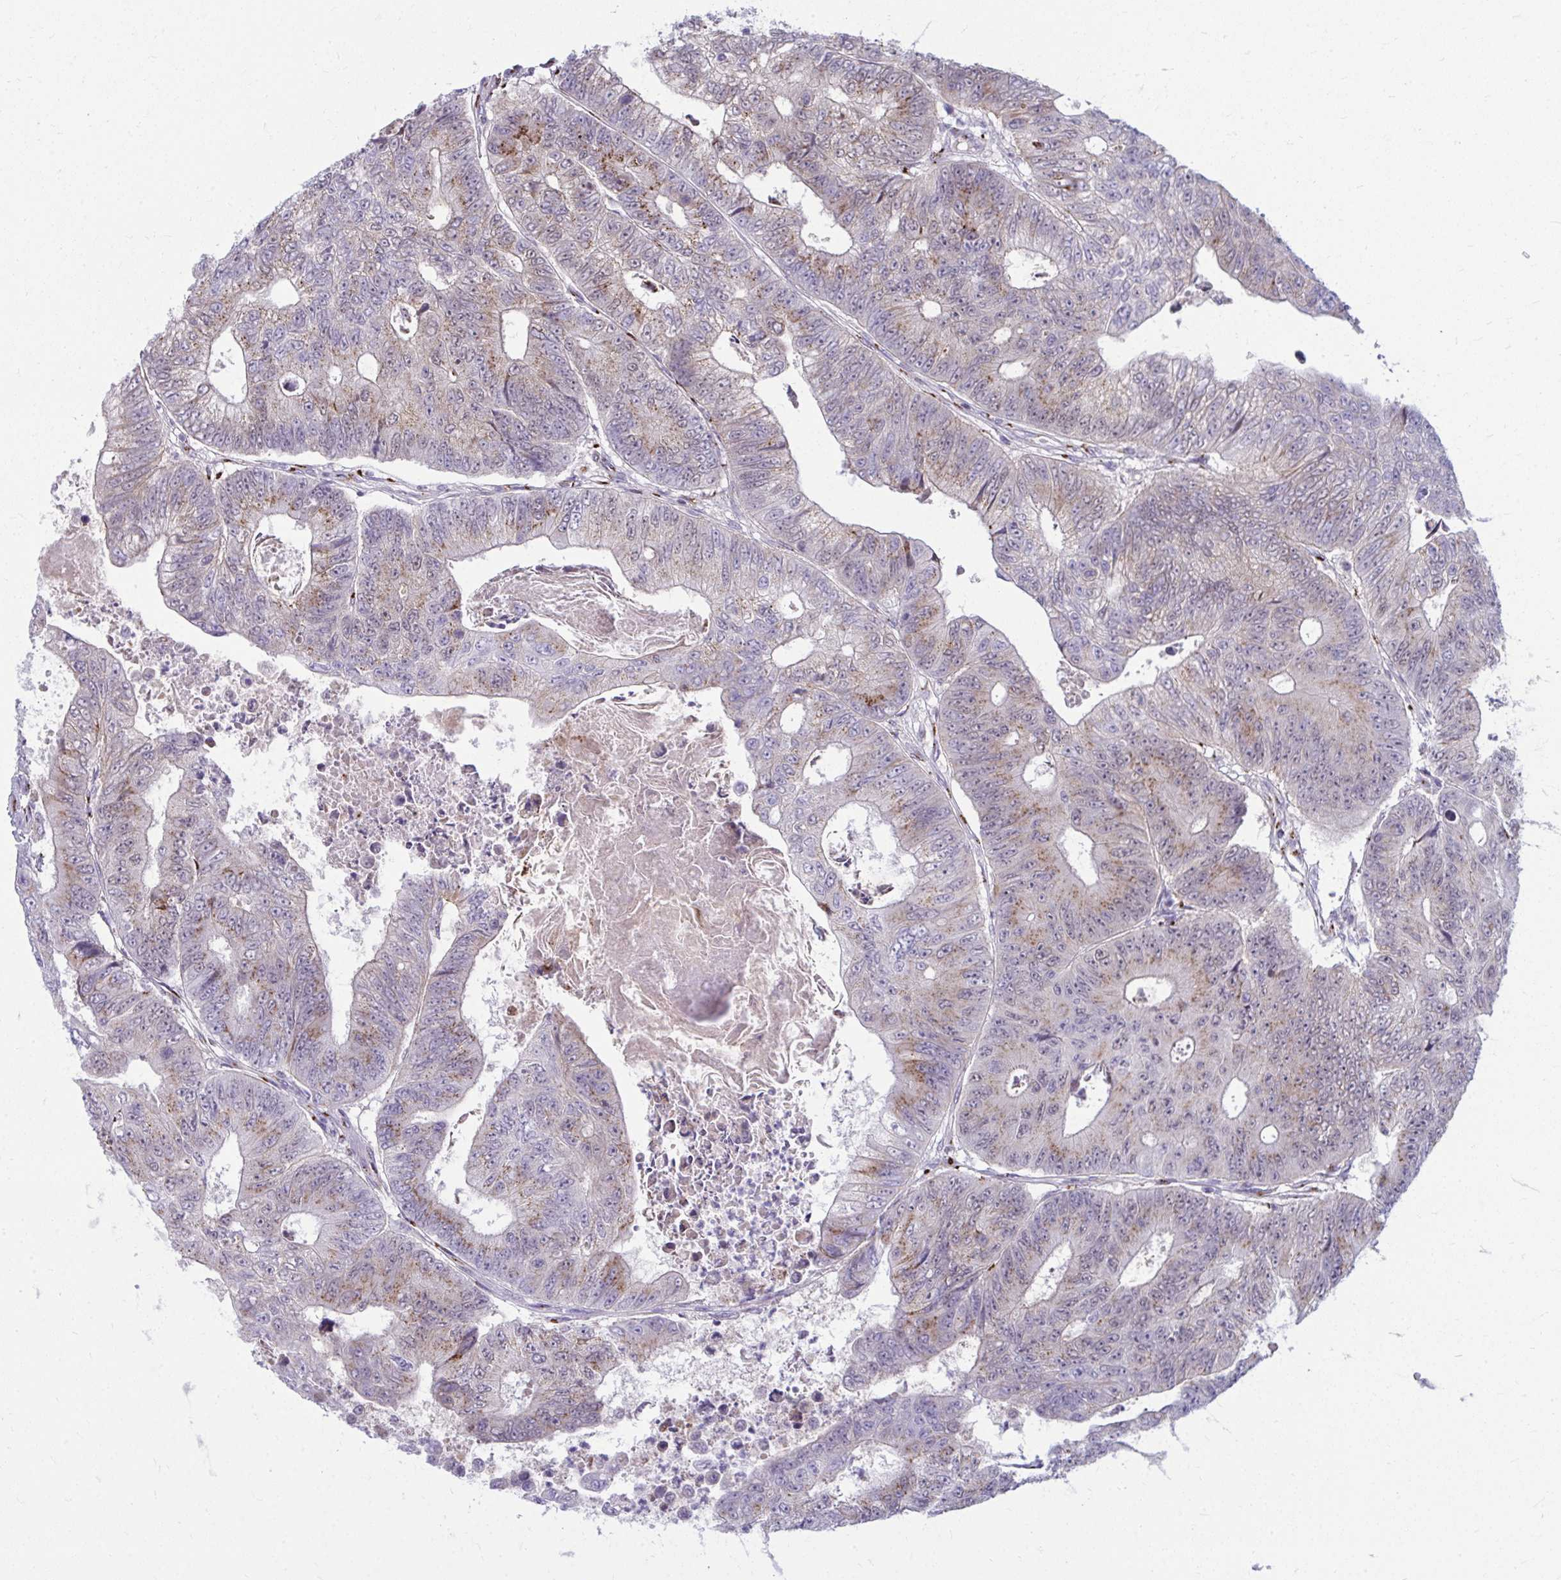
{"staining": {"intensity": "moderate", "quantity": "25%-75%", "location": "cytoplasmic/membranous"}, "tissue": "colorectal cancer", "cell_type": "Tumor cells", "image_type": "cancer", "snomed": [{"axis": "morphology", "description": "Adenocarcinoma, NOS"}, {"axis": "topography", "description": "Colon"}], "caption": "DAB (3,3'-diaminobenzidine) immunohistochemical staining of human colorectal cancer displays moderate cytoplasmic/membranous protein staining in about 25%-75% of tumor cells.", "gene": "DTX4", "patient": {"sex": "female", "age": 48}}